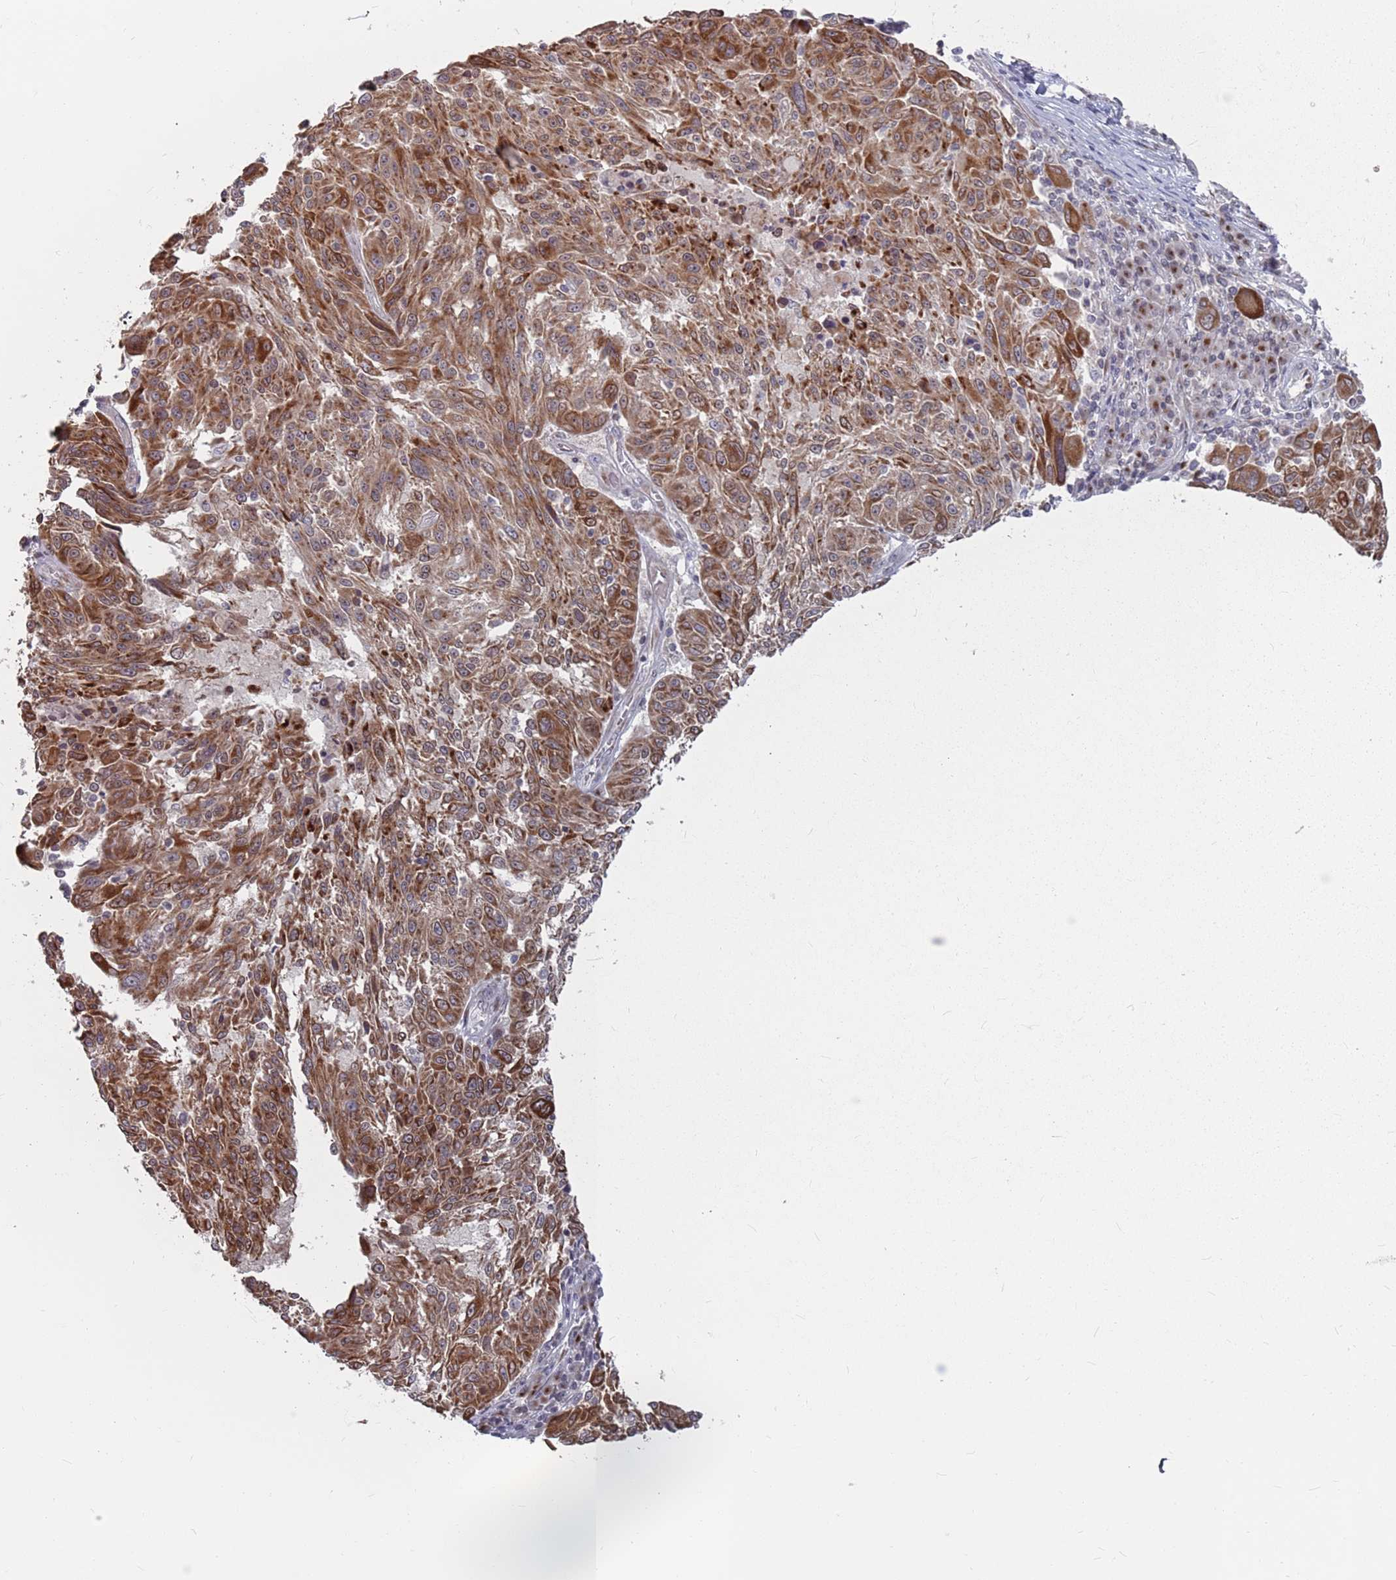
{"staining": {"intensity": "strong", "quantity": ">75%", "location": "cytoplasmic/membranous"}, "tissue": "melanoma", "cell_type": "Tumor cells", "image_type": "cancer", "snomed": [{"axis": "morphology", "description": "Malignant melanoma, NOS"}, {"axis": "topography", "description": "Skin"}], "caption": "Immunohistochemistry (IHC) photomicrograph of malignant melanoma stained for a protein (brown), which demonstrates high levels of strong cytoplasmic/membranous positivity in about >75% of tumor cells.", "gene": "FMO4", "patient": {"sex": "male", "age": 53}}